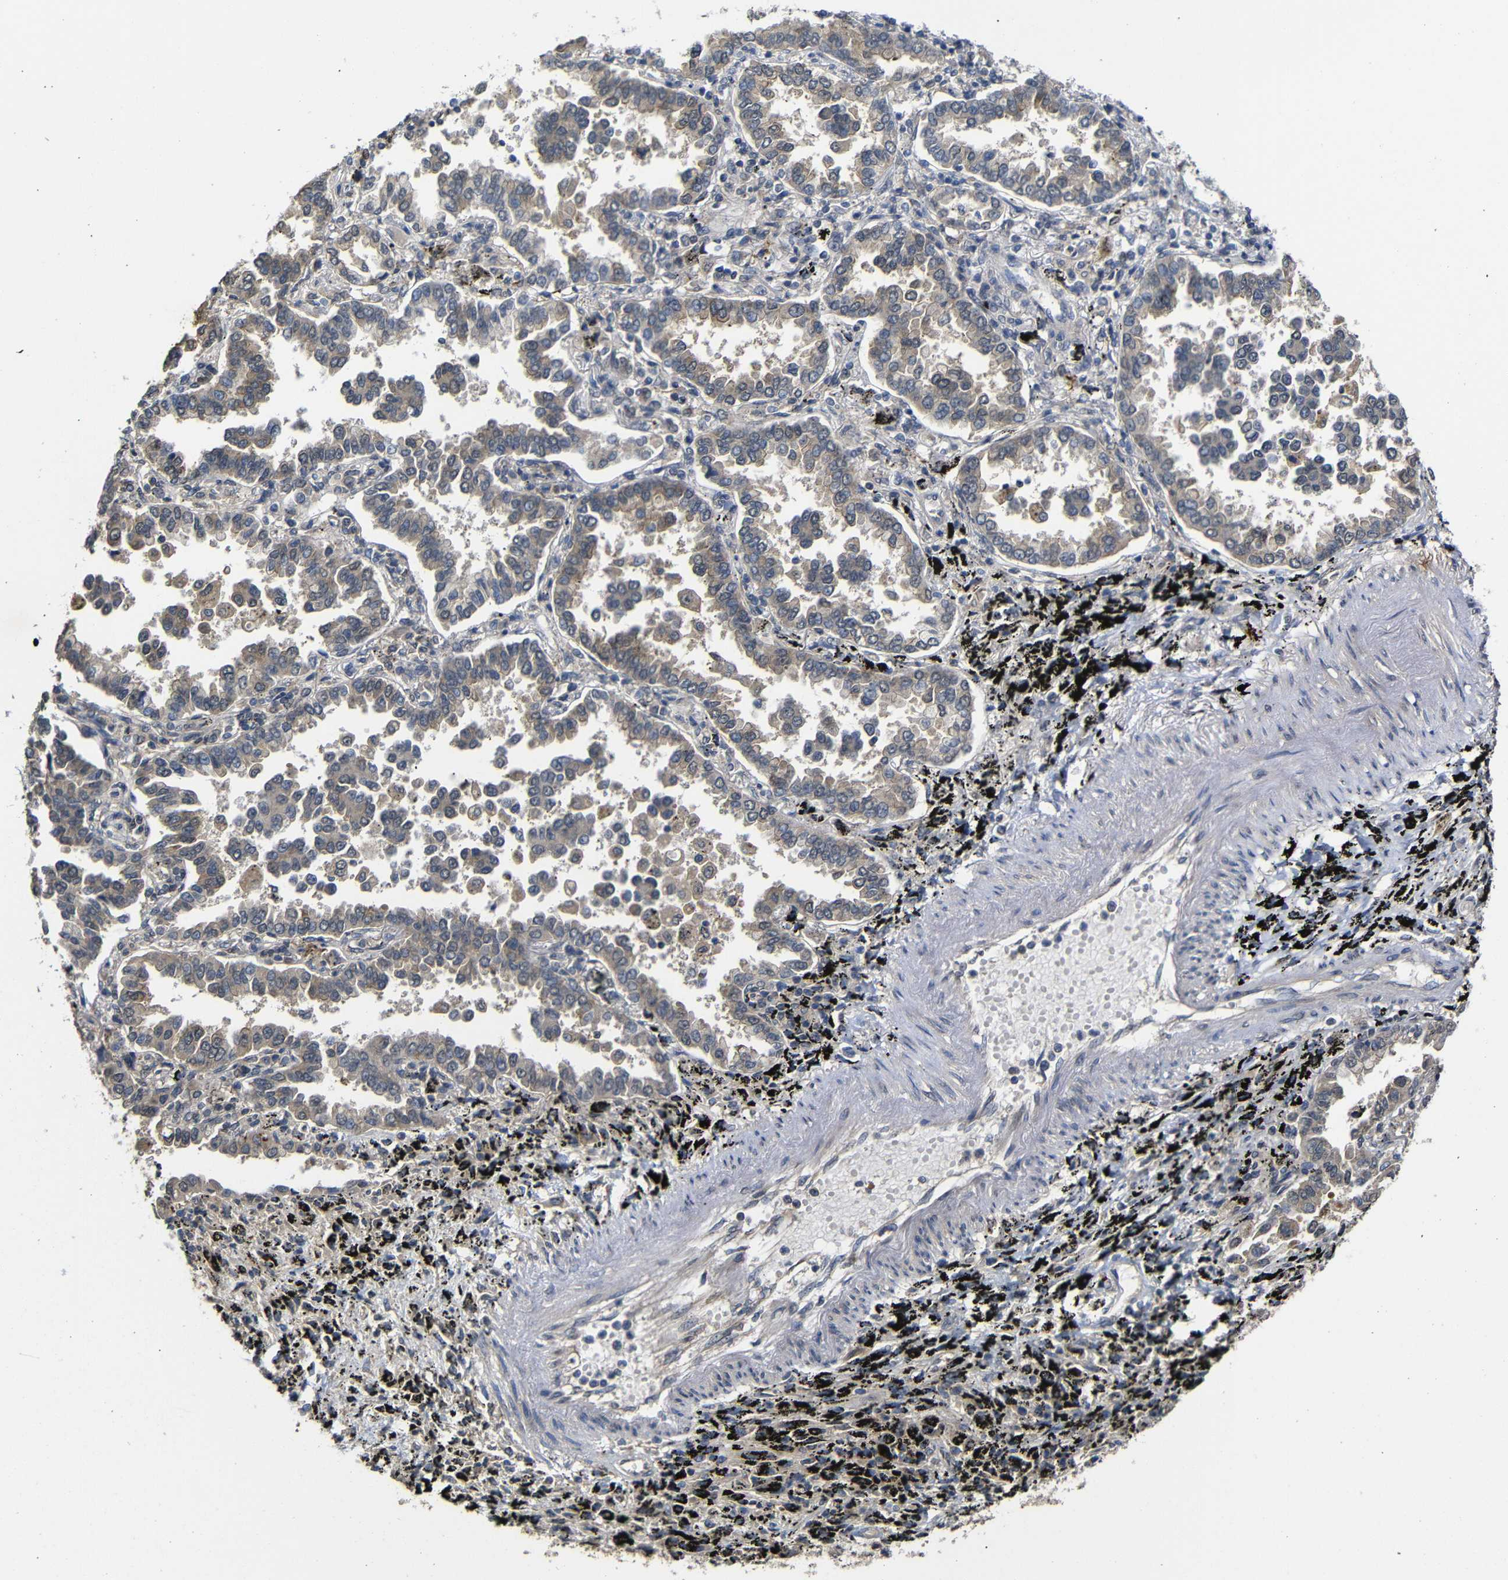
{"staining": {"intensity": "weak", "quantity": "25%-75%", "location": "cytoplasmic/membranous"}, "tissue": "lung cancer", "cell_type": "Tumor cells", "image_type": "cancer", "snomed": [{"axis": "morphology", "description": "Normal tissue, NOS"}, {"axis": "morphology", "description": "Adenocarcinoma, NOS"}, {"axis": "topography", "description": "Lung"}], "caption": "An immunohistochemistry (IHC) image of neoplastic tissue is shown. Protein staining in brown highlights weak cytoplasmic/membranous positivity in lung cancer (adenocarcinoma) within tumor cells.", "gene": "ATG12", "patient": {"sex": "male", "age": 59}}